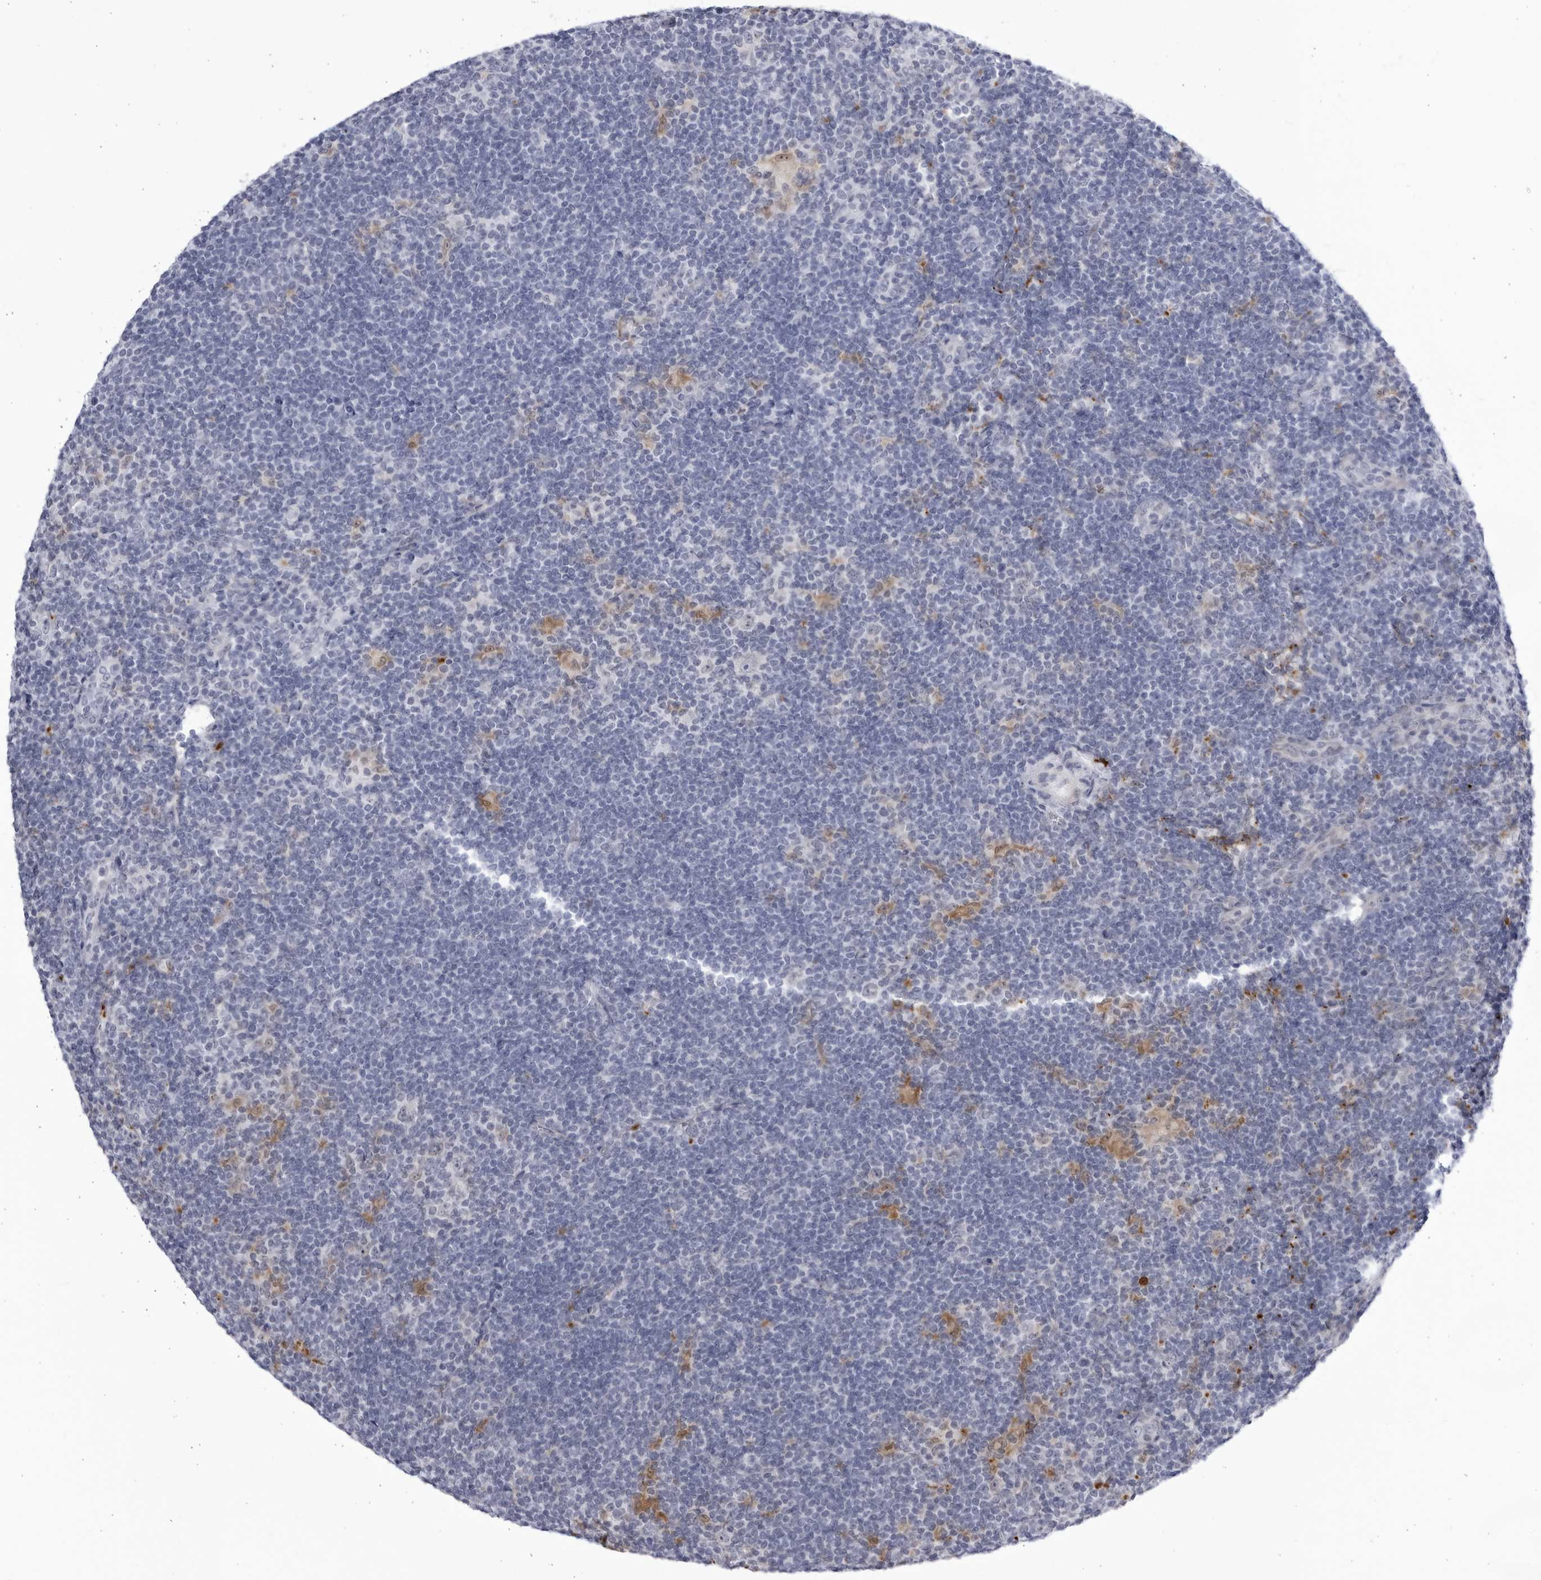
{"staining": {"intensity": "negative", "quantity": "none", "location": "none"}, "tissue": "lymphoma", "cell_type": "Tumor cells", "image_type": "cancer", "snomed": [{"axis": "morphology", "description": "Hodgkin's disease, NOS"}, {"axis": "topography", "description": "Lymph node"}], "caption": "Histopathology image shows no significant protein expression in tumor cells of lymphoma. (DAB immunohistochemistry, high magnification).", "gene": "CCDC181", "patient": {"sex": "female", "age": 57}}